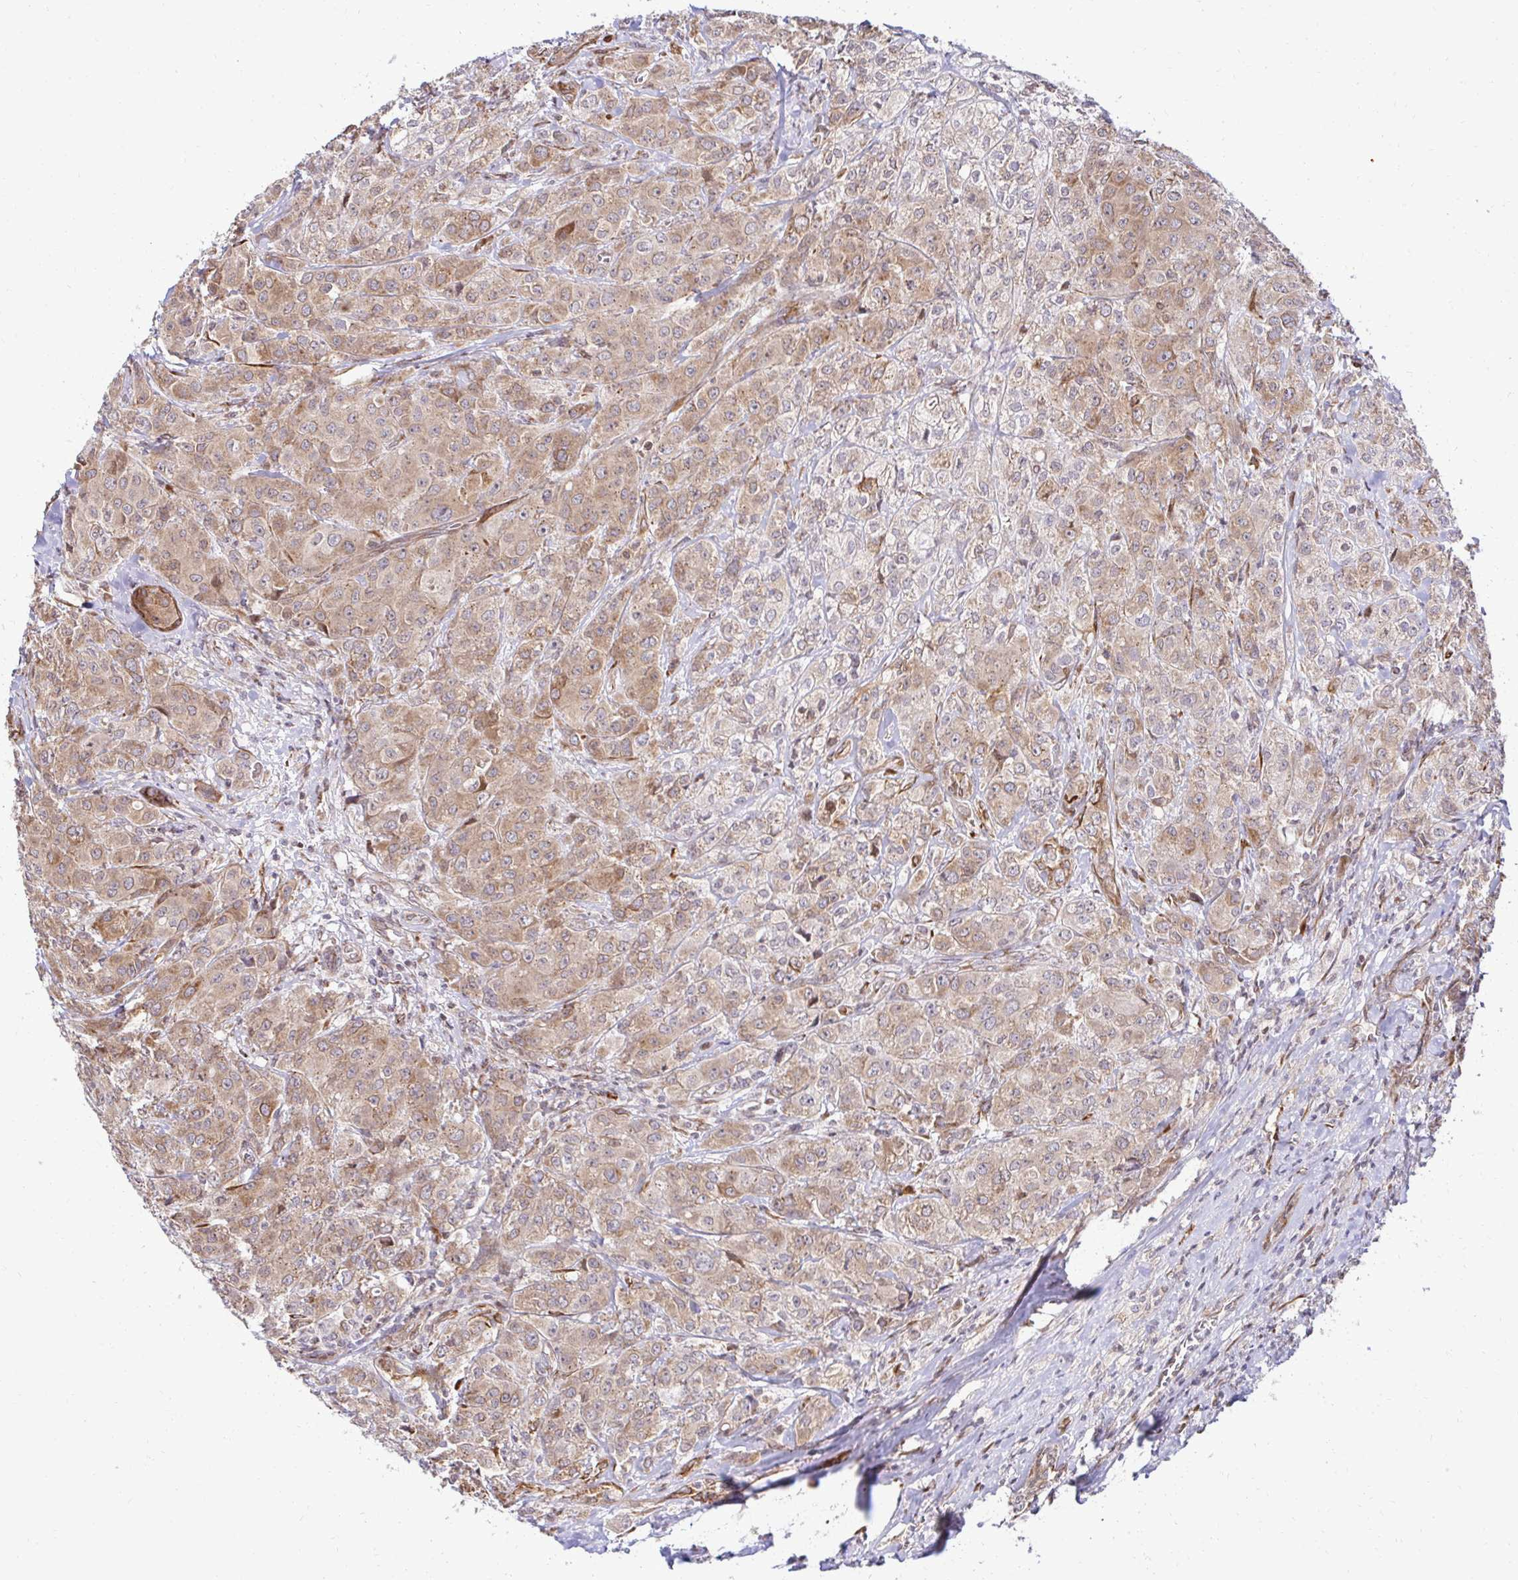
{"staining": {"intensity": "weak", "quantity": "25%-75%", "location": "cytoplasmic/membranous"}, "tissue": "breast cancer", "cell_type": "Tumor cells", "image_type": "cancer", "snomed": [{"axis": "morphology", "description": "Normal tissue, NOS"}, {"axis": "morphology", "description": "Duct carcinoma"}, {"axis": "topography", "description": "Breast"}], "caption": "This is a photomicrograph of immunohistochemistry (IHC) staining of breast cancer (intraductal carcinoma), which shows weak expression in the cytoplasmic/membranous of tumor cells.", "gene": "HPS1", "patient": {"sex": "female", "age": 43}}